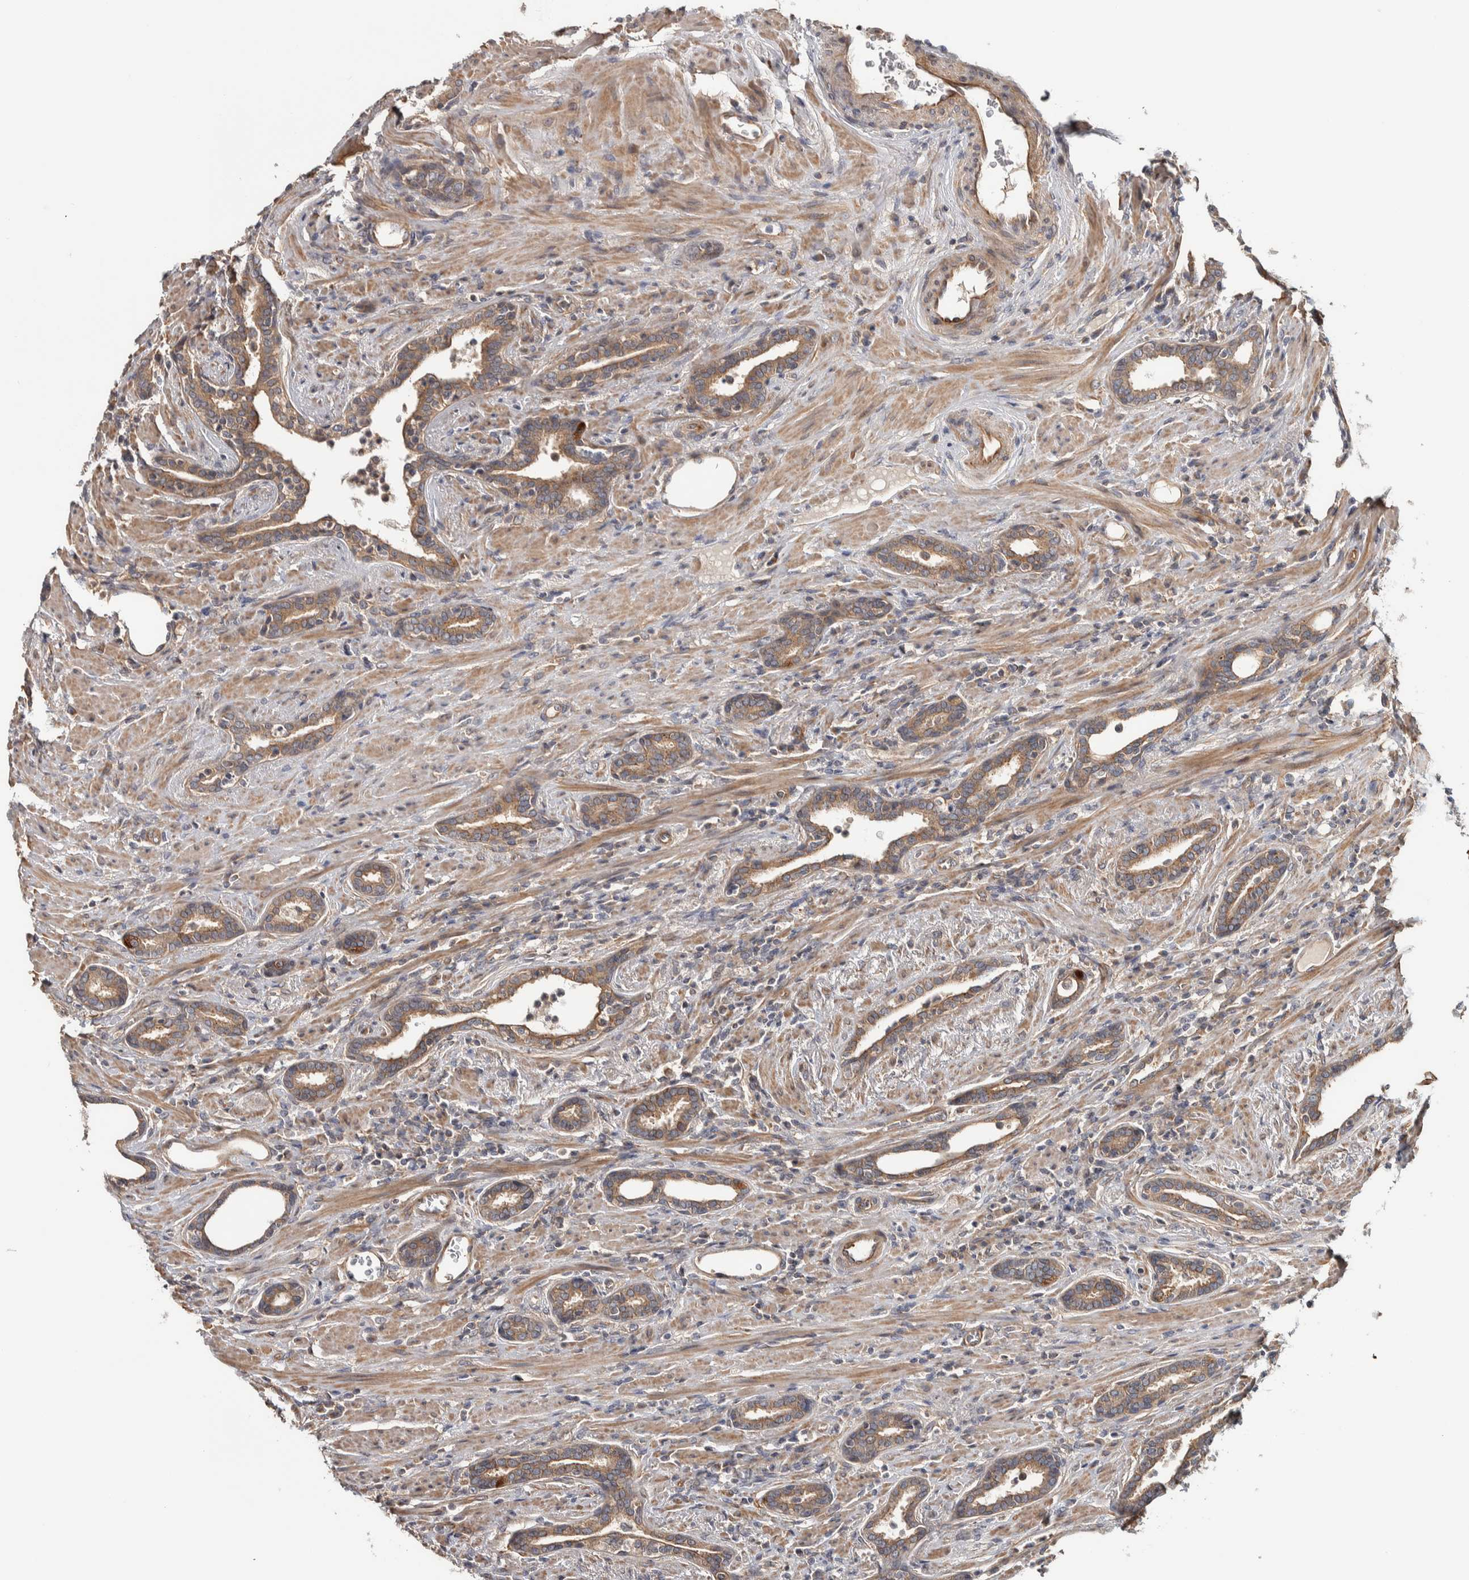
{"staining": {"intensity": "moderate", "quantity": ">75%", "location": "cytoplasmic/membranous"}, "tissue": "prostate cancer", "cell_type": "Tumor cells", "image_type": "cancer", "snomed": [{"axis": "morphology", "description": "Adenocarcinoma, High grade"}, {"axis": "topography", "description": "Prostate"}], "caption": "A high-resolution photomicrograph shows immunohistochemistry staining of prostate cancer, which exhibits moderate cytoplasmic/membranous staining in about >75% of tumor cells.", "gene": "CHMP4C", "patient": {"sex": "male", "age": 71}}